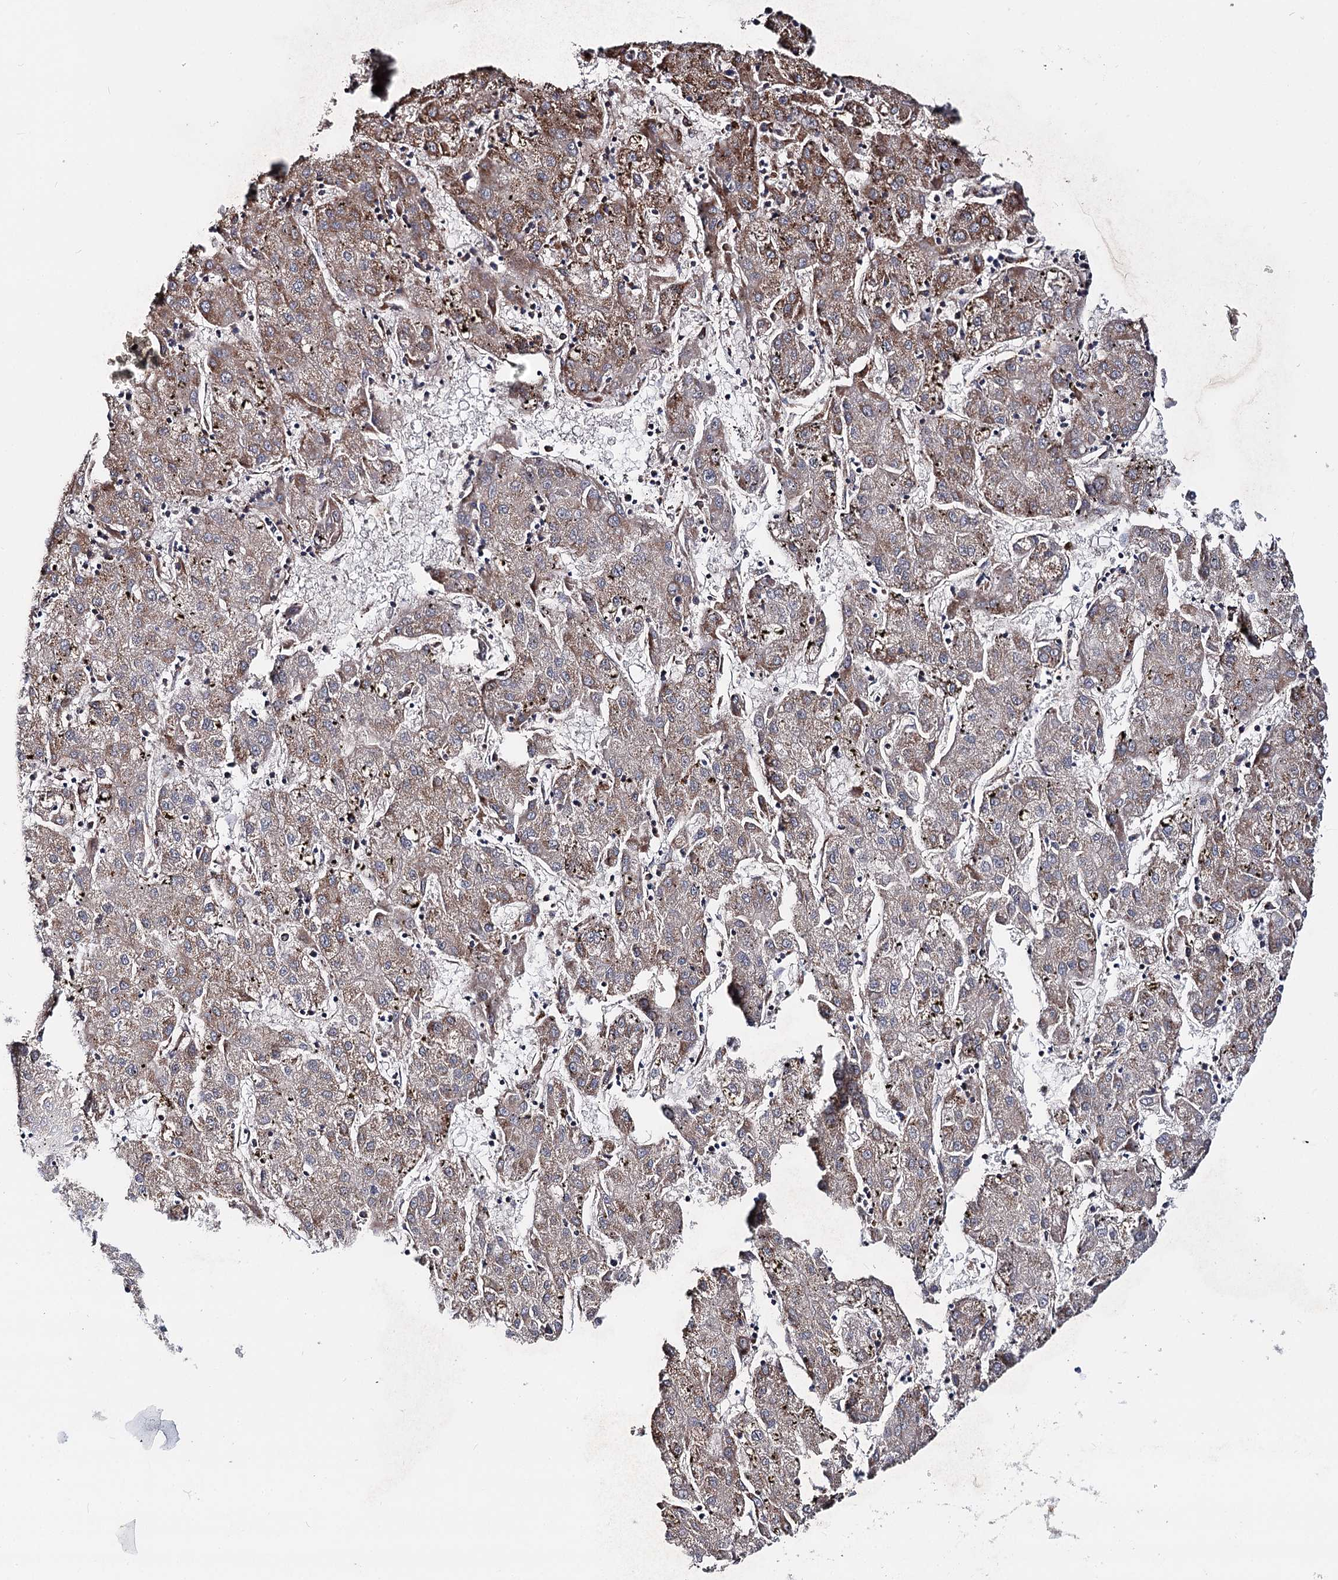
{"staining": {"intensity": "weak", "quantity": "<25%", "location": "cytoplasmic/membranous"}, "tissue": "liver cancer", "cell_type": "Tumor cells", "image_type": "cancer", "snomed": [{"axis": "morphology", "description": "Carcinoma, Hepatocellular, NOS"}, {"axis": "topography", "description": "Liver"}], "caption": "An IHC histopathology image of liver hepatocellular carcinoma is shown. There is no staining in tumor cells of liver hepatocellular carcinoma.", "gene": "MSANTD2", "patient": {"sex": "male", "age": 72}}